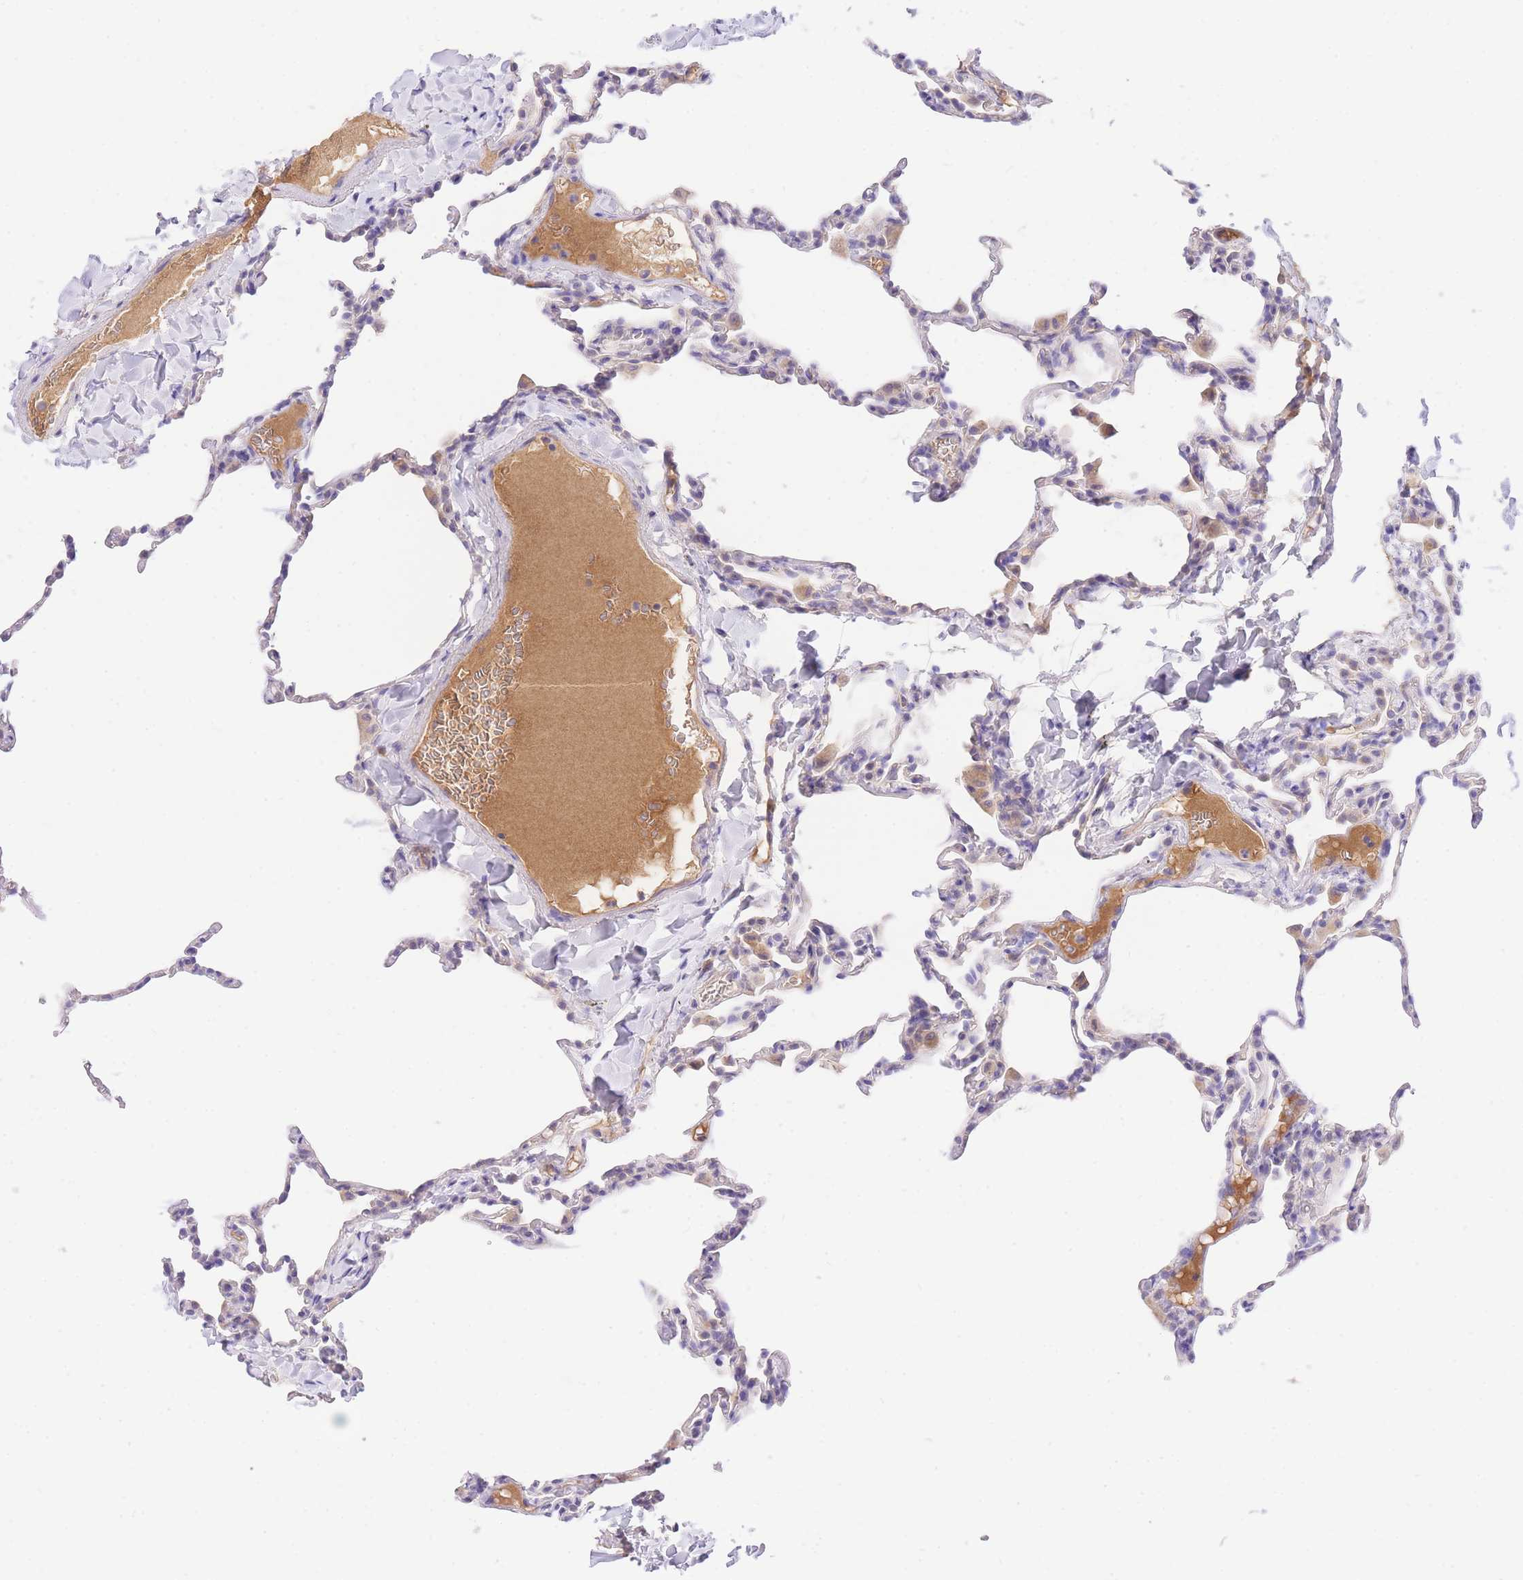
{"staining": {"intensity": "negative", "quantity": "none", "location": "none"}, "tissue": "lung", "cell_type": "Alveolar cells", "image_type": "normal", "snomed": [{"axis": "morphology", "description": "Normal tissue, NOS"}, {"axis": "topography", "description": "Lung"}], "caption": "This image is of unremarkable lung stained with immunohistochemistry (IHC) to label a protein in brown with the nuclei are counter-stained blue. There is no staining in alveolar cells. (DAB IHC, high magnification).", "gene": "LIPH", "patient": {"sex": "male", "age": 20}}